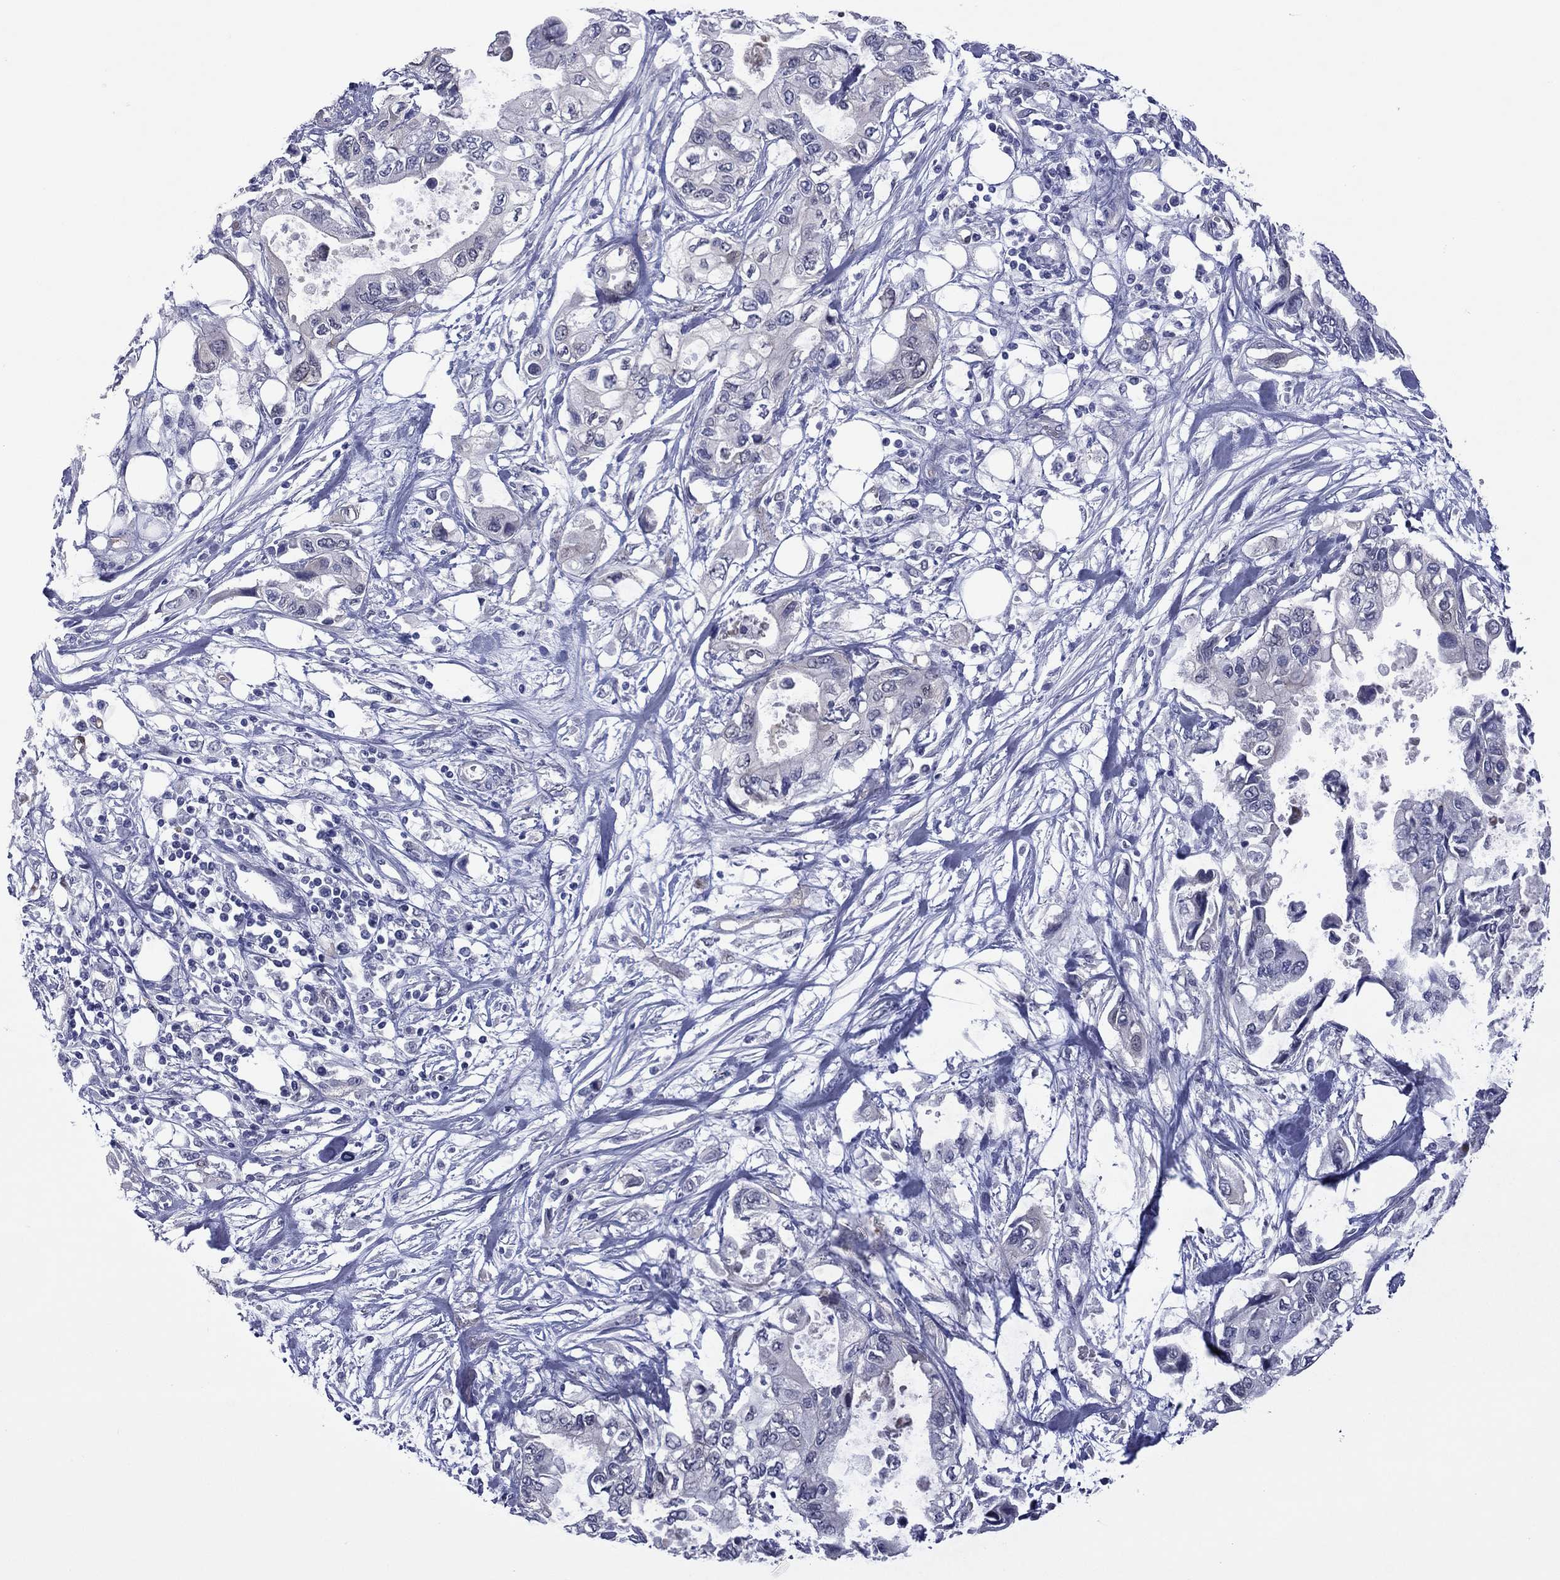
{"staining": {"intensity": "negative", "quantity": "none", "location": "none"}, "tissue": "pancreatic cancer", "cell_type": "Tumor cells", "image_type": "cancer", "snomed": [{"axis": "morphology", "description": "Adenocarcinoma, NOS"}, {"axis": "topography", "description": "Pancreas"}], "caption": "A high-resolution micrograph shows immunohistochemistry (IHC) staining of pancreatic adenocarcinoma, which shows no significant staining in tumor cells.", "gene": "CTNNBIP1", "patient": {"sex": "female", "age": 63}}